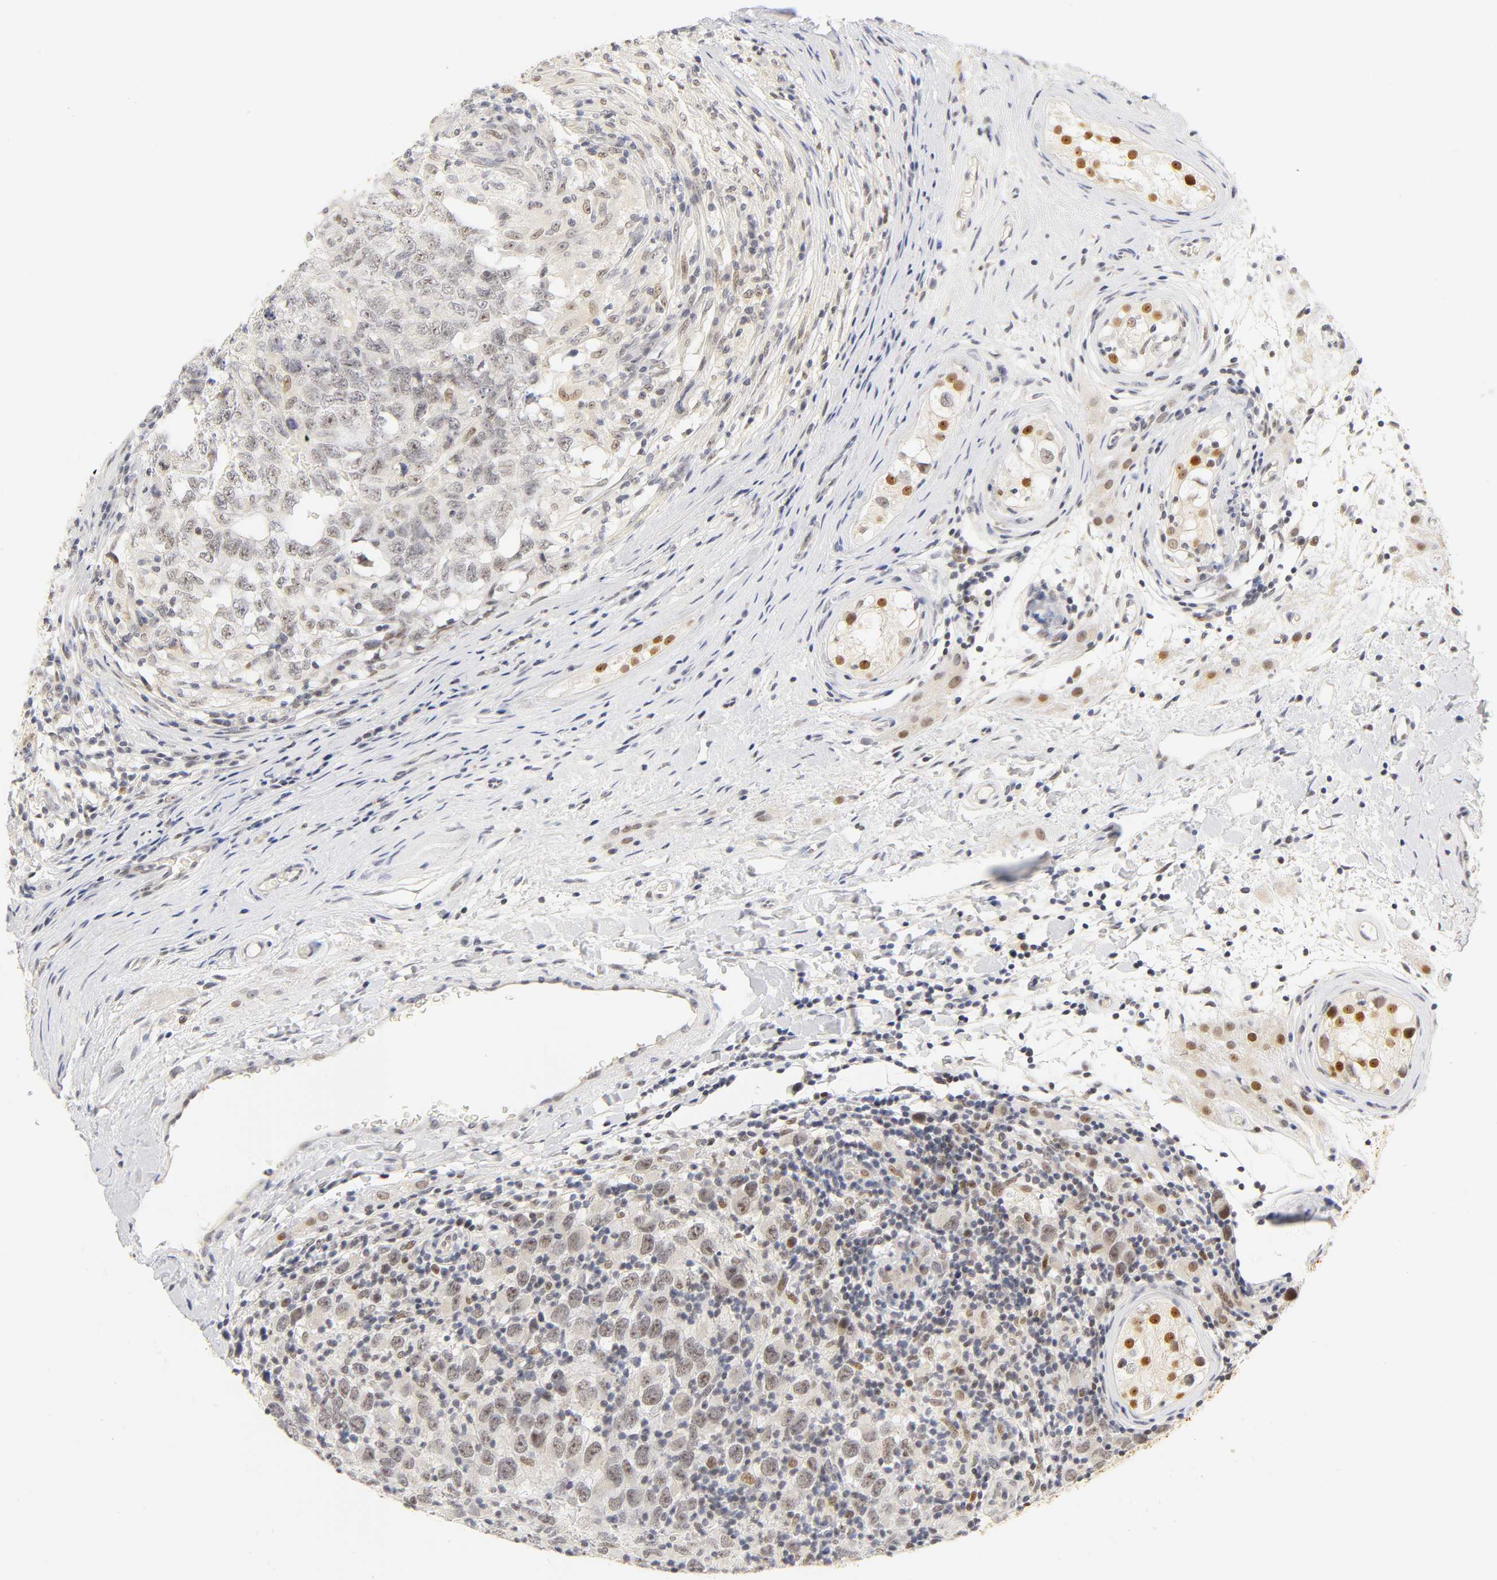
{"staining": {"intensity": "weak", "quantity": "<25%", "location": "nuclear"}, "tissue": "testis cancer", "cell_type": "Tumor cells", "image_type": "cancer", "snomed": [{"axis": "morphology", "description": "Carcinoma, Embryonal, NOS"}, {"axis": "topography", "description": "Testis"}], "caption": "Embryonal carcinoma (testis) was stained to show a protein in brown. There is no significant positivity in tumor cells.", "gene": "MNAT1", "patient": {"sex": "male", "age": 21}}